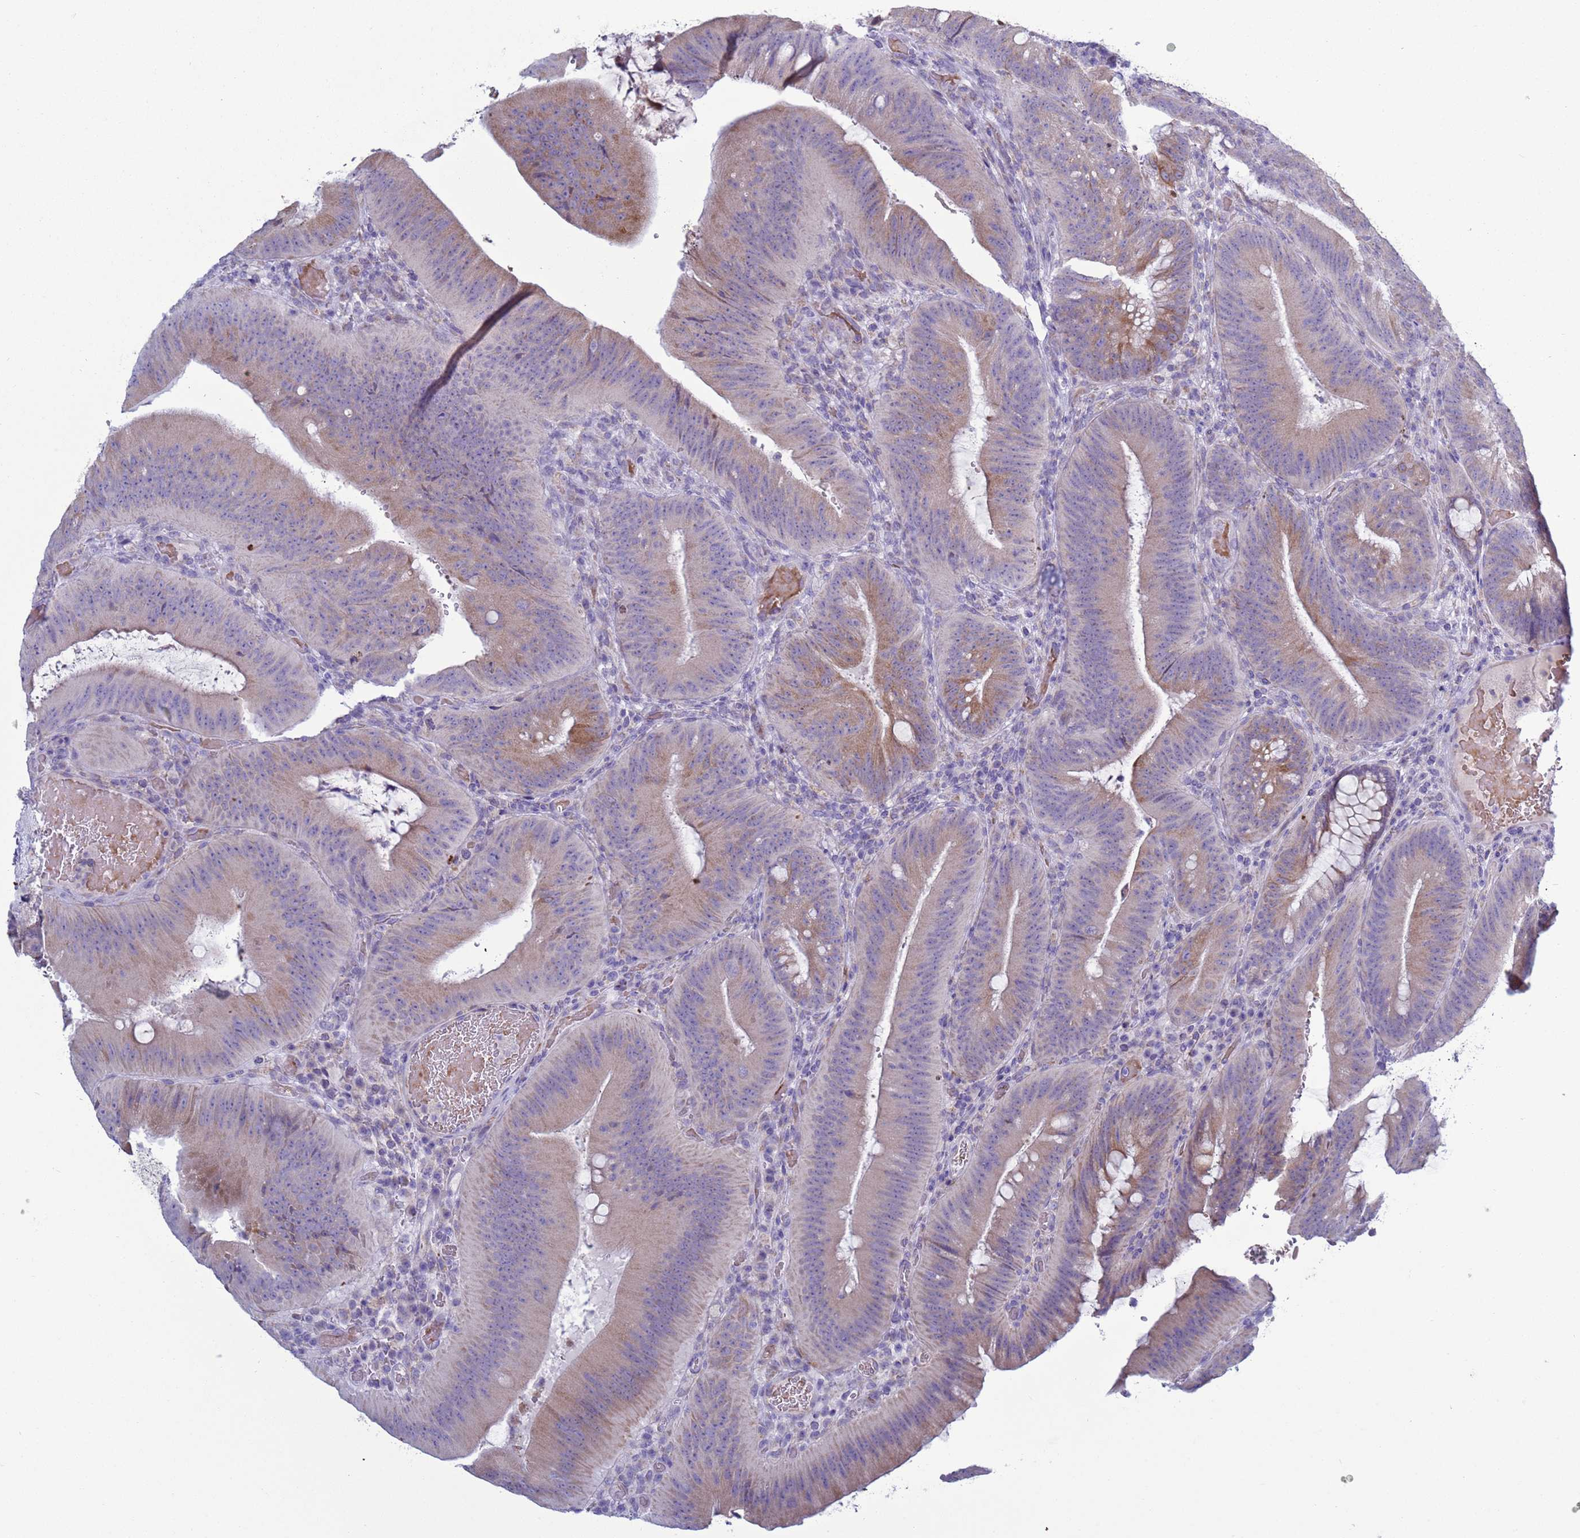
{"staining": {"intensity": "moderate", "quantity": "<25%", "location": "cytoplasmic/membranous"}, "tissue": "colorectal cancer", "cell_type": "Tumor cells", "image_type": "cancer", "snomed": [{"axis": "morphology", "description": "Adenocarcinoma, NOS"}, {"axis": "topography", "description": "Colon"}], "caption": "About <25% of tumor cells in adenocarcinoma (colorectal) reveal moderate cytoplasmic/membranous protein positivity as visualized by brown immunohistochemical staining.", "gene": "ABHD17B", "patient": {"sex": "female", "age": 43}}